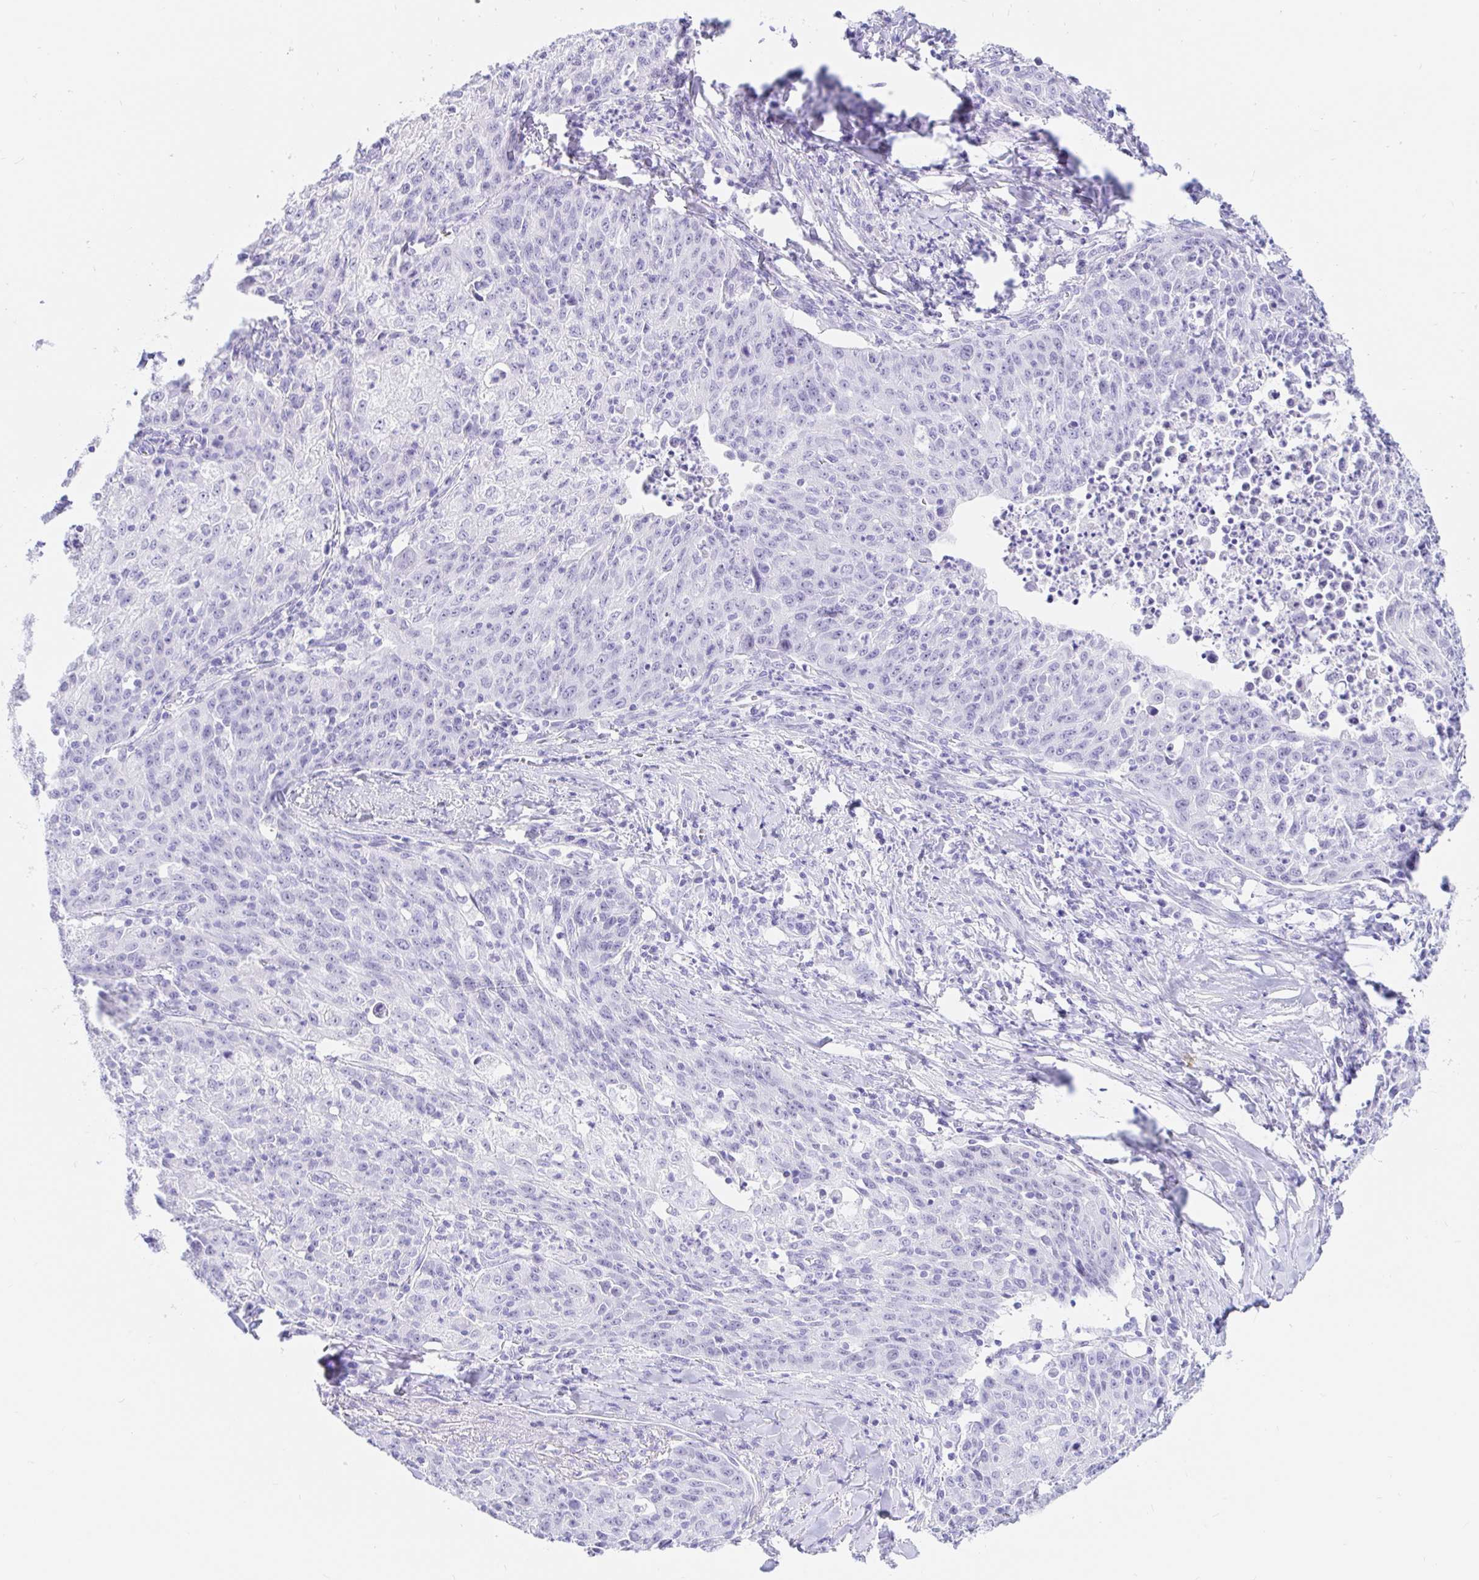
{"staining": {"intensity": "negative", "quantity": "none", "location": "none"}, "tissue": "lung cancer", "cell_type": "Tumor cells", "image_type": "cancer", "snomed": [{"axis": "morphology", "description": "Squamous cell carcinoma, NOS"}, {"axis": "morphology", "description": "Squamous cell carcinoma, metastatic, NOS"}, {"axis": "topography", "description": "Bronchus"}, {"axis": "topography", "description": "Lung"}], "caption": "Immunohistochemistry (IHC) of metastatic squamous cell carcinoma (lung) shows no positivity in tumor cells.", "gene": "OR6T1", "patient": {"sex": "male", "age": 62}}